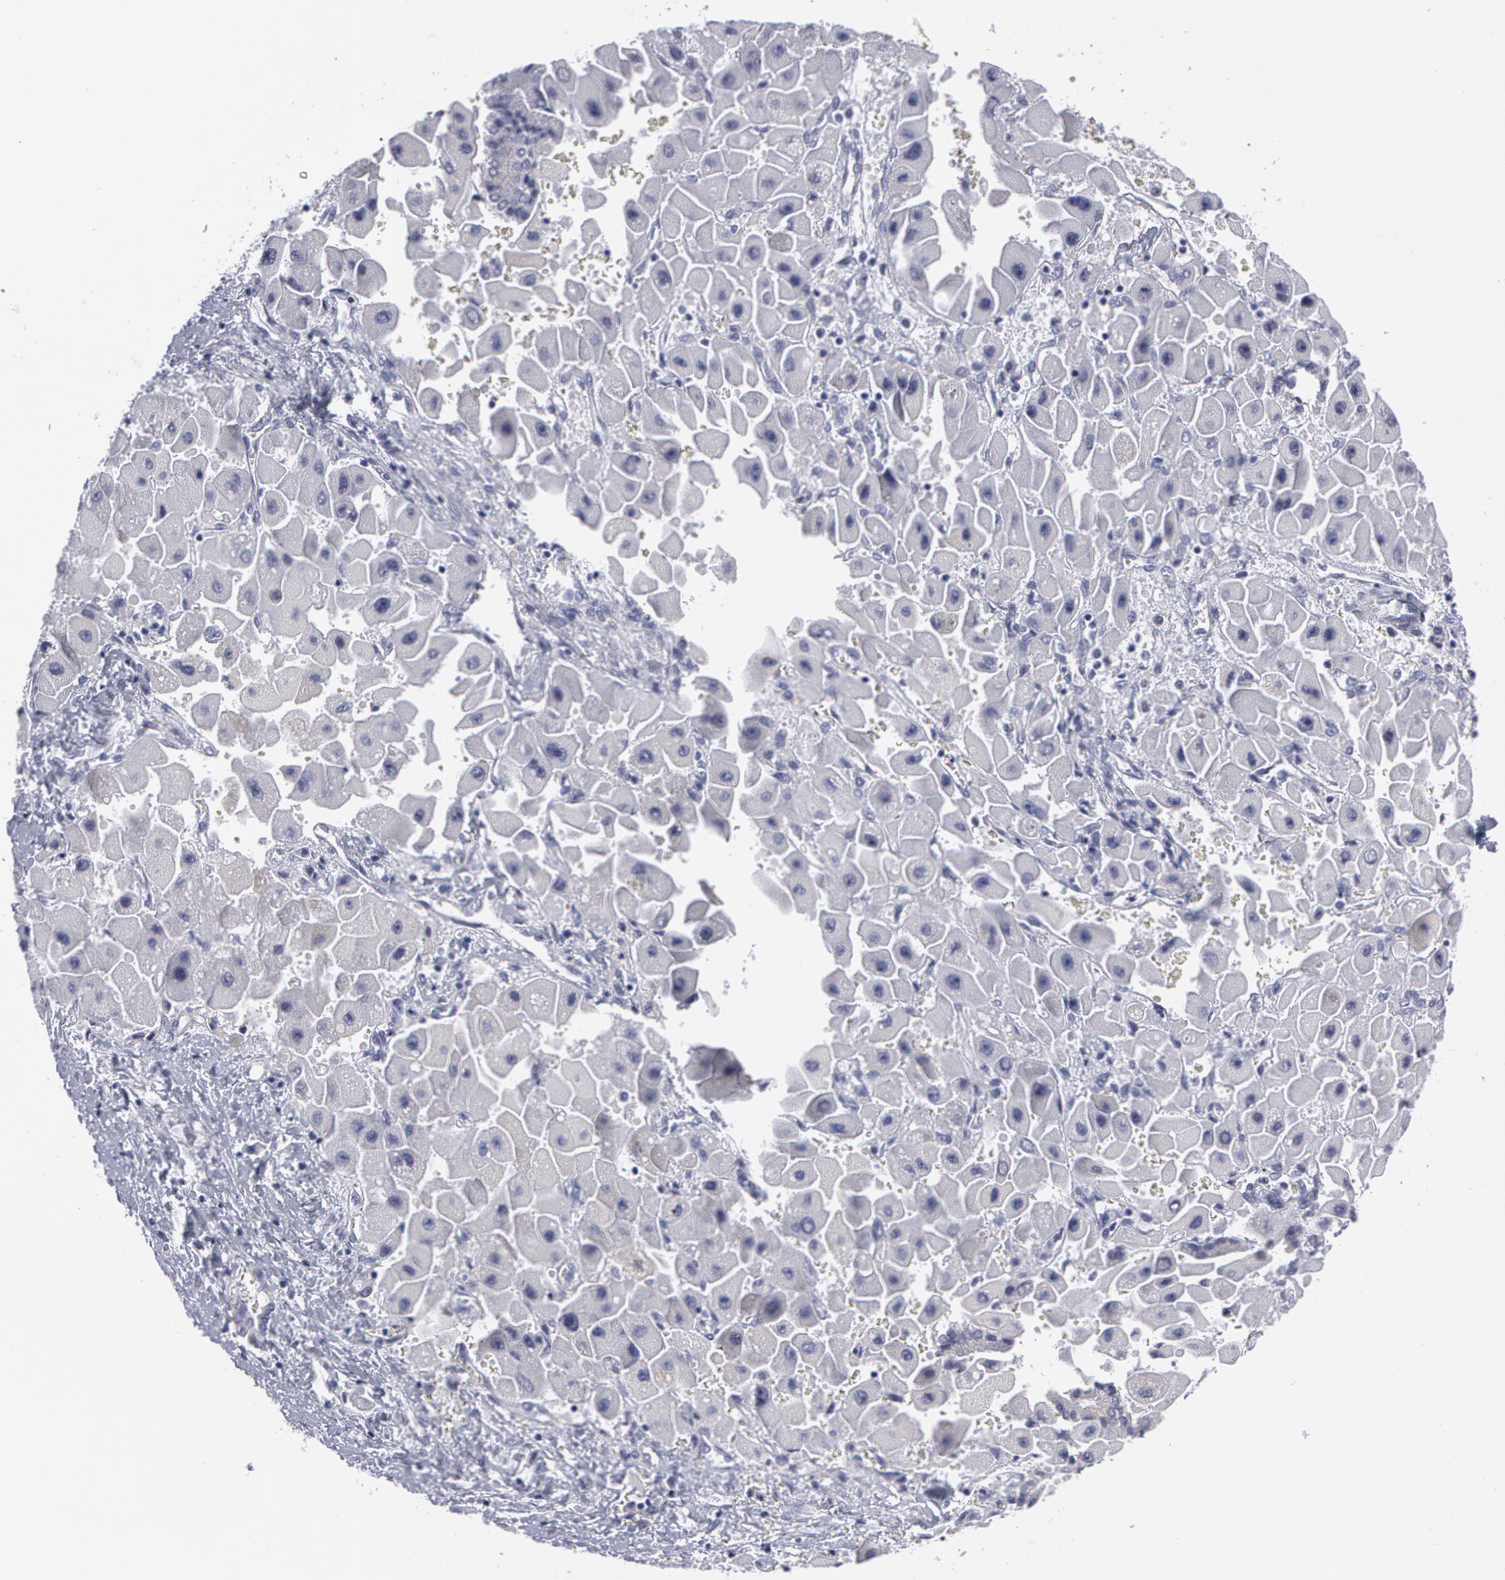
{"staining": {"intensity": "negative", "quantity": "none", "location": "none"}, "tissue": "liver cancer", "cell_type": "Tumor cells", "image_type": "cancer", "snomed": [{"axis": "morphology", "description": "Carcinoma, Hepatocellular, NOS"}, {"axis": "topography", "description": "Liver"}], "caption": "IHC micrograph of liver cancer stained for a protein (brown), which displays no staining in tumor cells.", "gene": "SMC1B", "patient": {"sex": "male", "age": 24}}